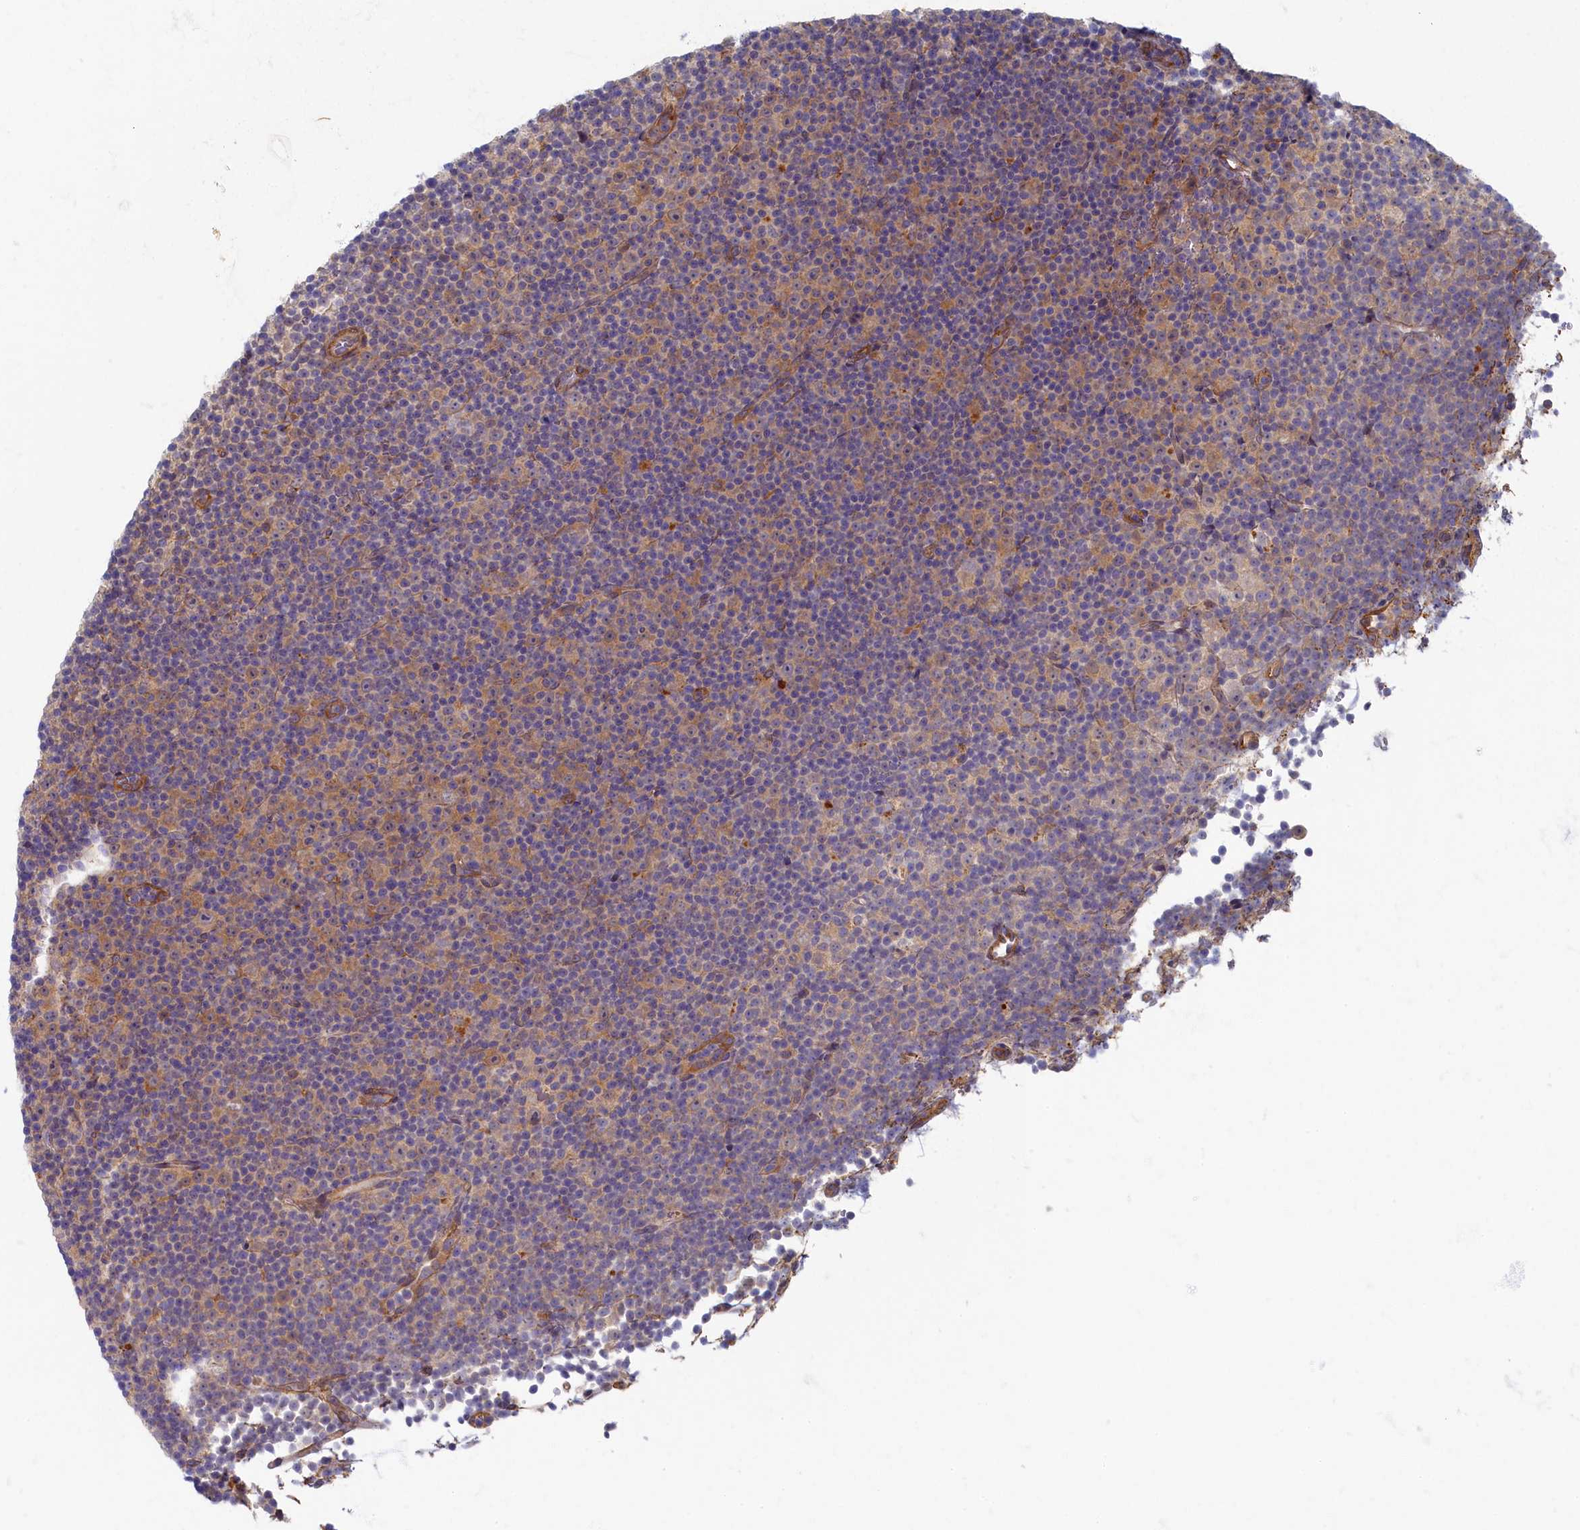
{"staining": {"intensity": "weak", "quantity": "25%-75%", "location": "cytoplasmic/membranous"}, "tissue": "lymphoma", "cell_type": "Tumor cells", "image_type": "cancer", "snomed": [{"axis": "morphology", "description": "Malignant lymphoma, non-Hodgkin's type, Low grade"}, {"axis": "topography", "description": "Lymph node"}], "caption": "Immunohistochemical staining of human malignant lymphoma, non-Hodgkin's type (low-grade) demonstrates low levels of weak cytoplasmic/membranous positivity in about 25%-75% of tumor cells. The staining was performed using DAB, with brown indicating positive protein expression. Nuclei are stained blue with hematoxylin.", "gene": "PSMG2", "patient": {"sex": "female", "age": 67}}